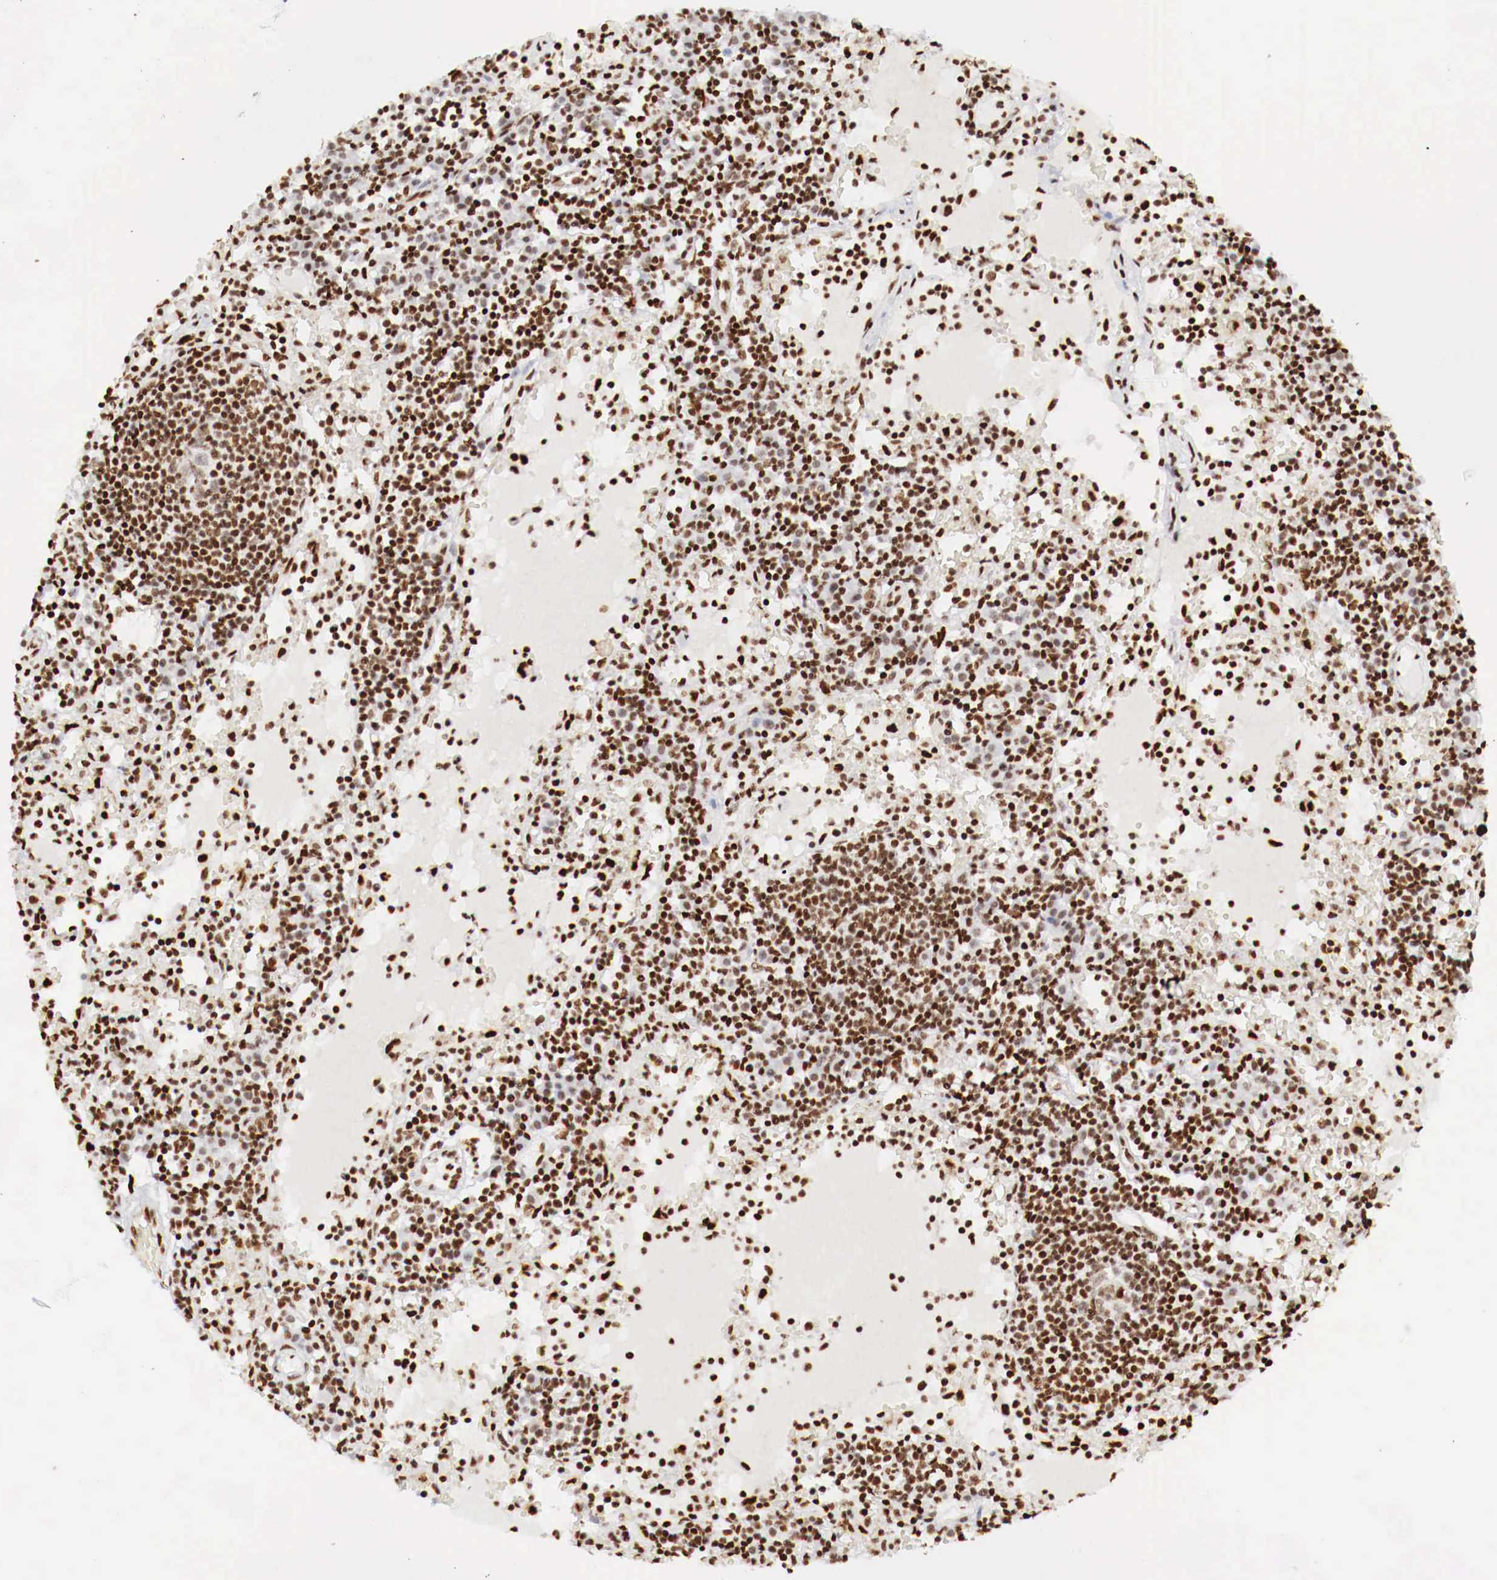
{"staining": {"intensity": "strong", "quantity": ">75%", "location": "nuclear"}, "tissue": "lymph node", "cell_type": "Germinal center cells", "image_type": "normal", "snomed": [{"axis": "morphology", "description": "Normal tissue, NOS"}, {"axis": "topography", "description": "Lymph node"}], "caption": "Immunohistochemistry (DAB (3,3'-diaminobenzidine)) staining of unremarkable human lymph node displays strong nuclear protein staining in about >75% of germinal center cells.", "gene": "MAX", "patient": {"sex": "female", "age": 55}}